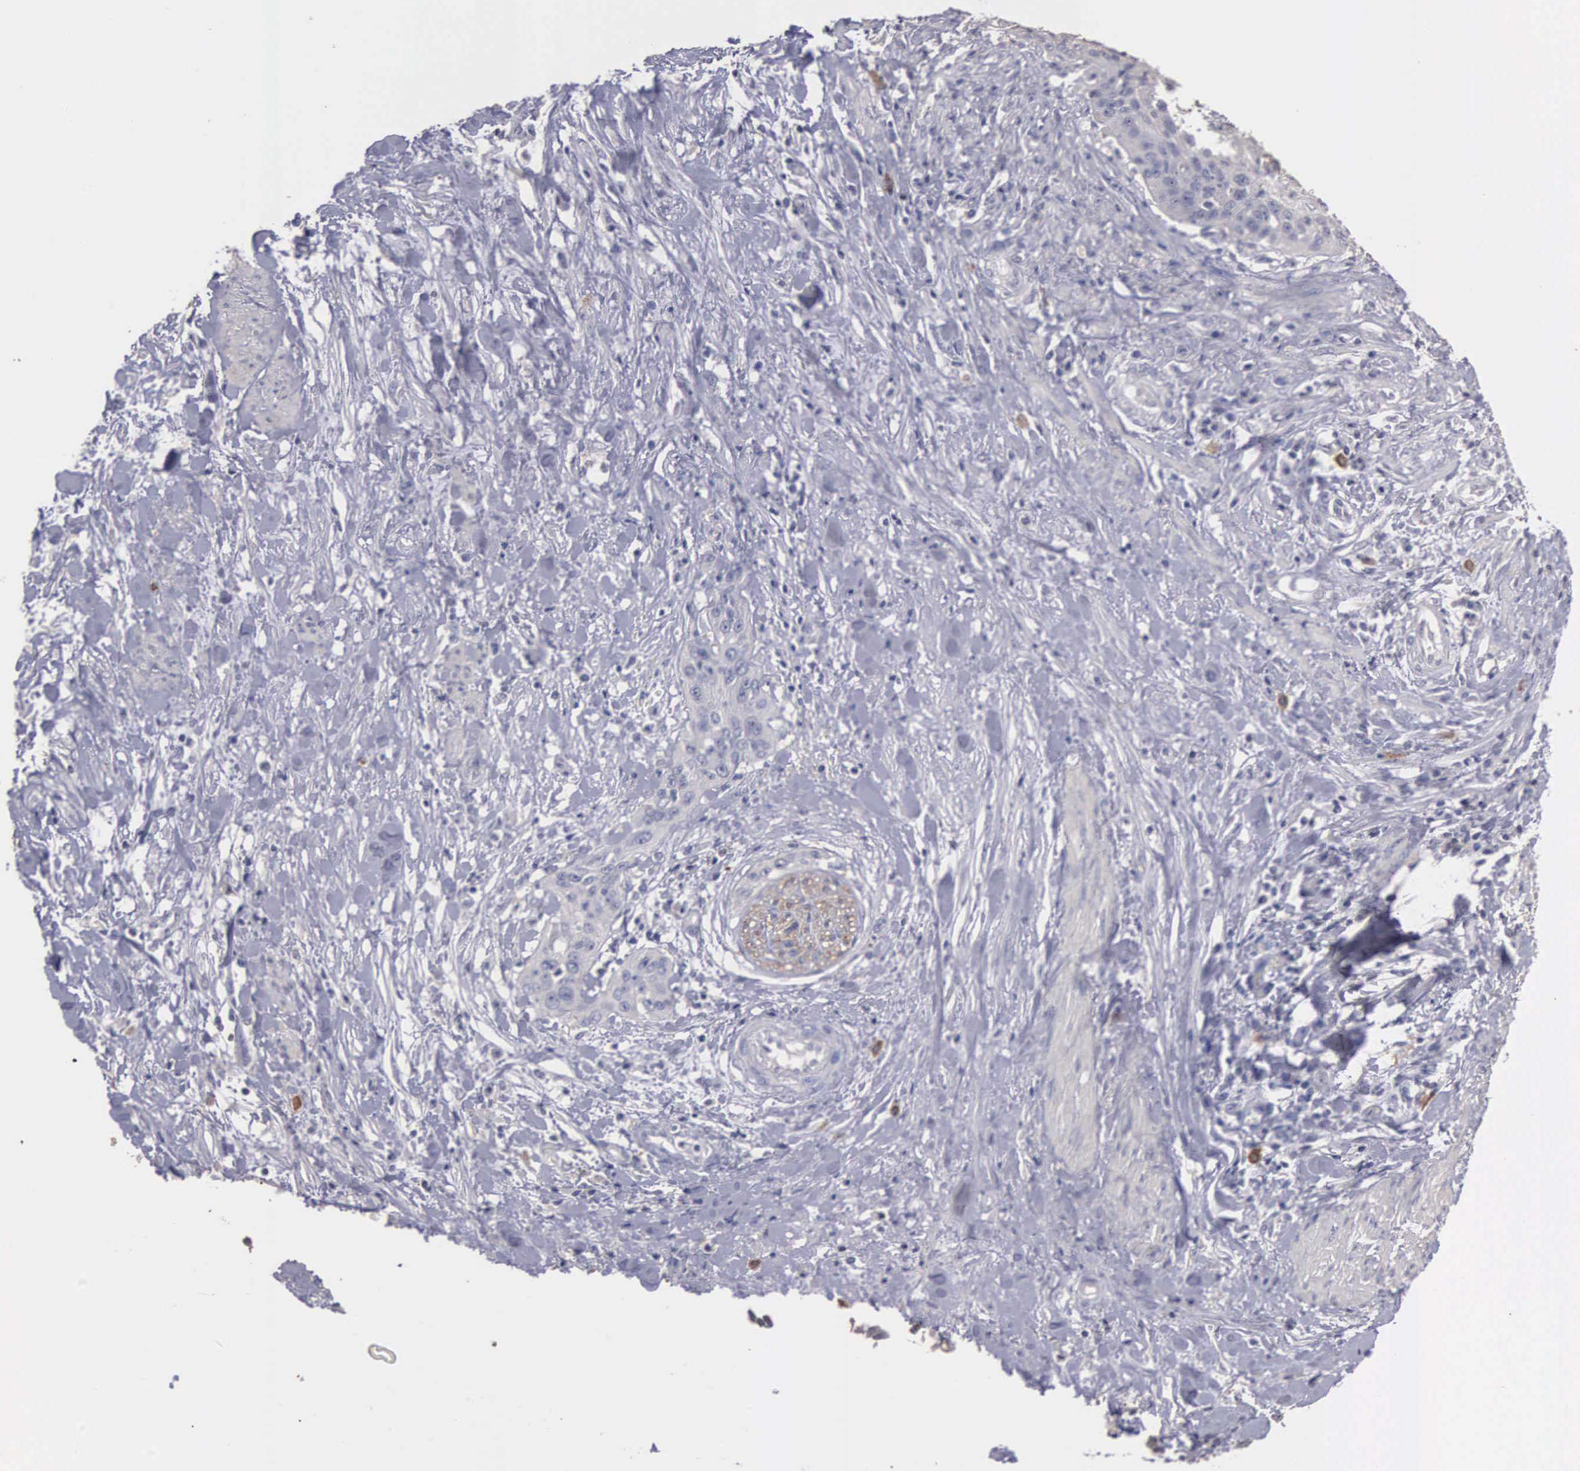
{"staining": {"intensity": "negative", "quantity": "none", "location": "none"}, "tissue": "cervical cancer", "cell_type": "Tumor cells", "image_type": "cancer", "snomed": [{"axis": "morphology", "description": "Squamous cell carcinoma, NOS"}, {"axis": "topography", "description": "Cervix"}], "caption": "A high-resolution photomicrograph shows immunohistochemistry staining of cervical cancer (squamous cell carcinoma), which exhibits no significant positivity in tumor cells.", "gene": "ENO3", "patient": {"sex": "female", "age": 41}}